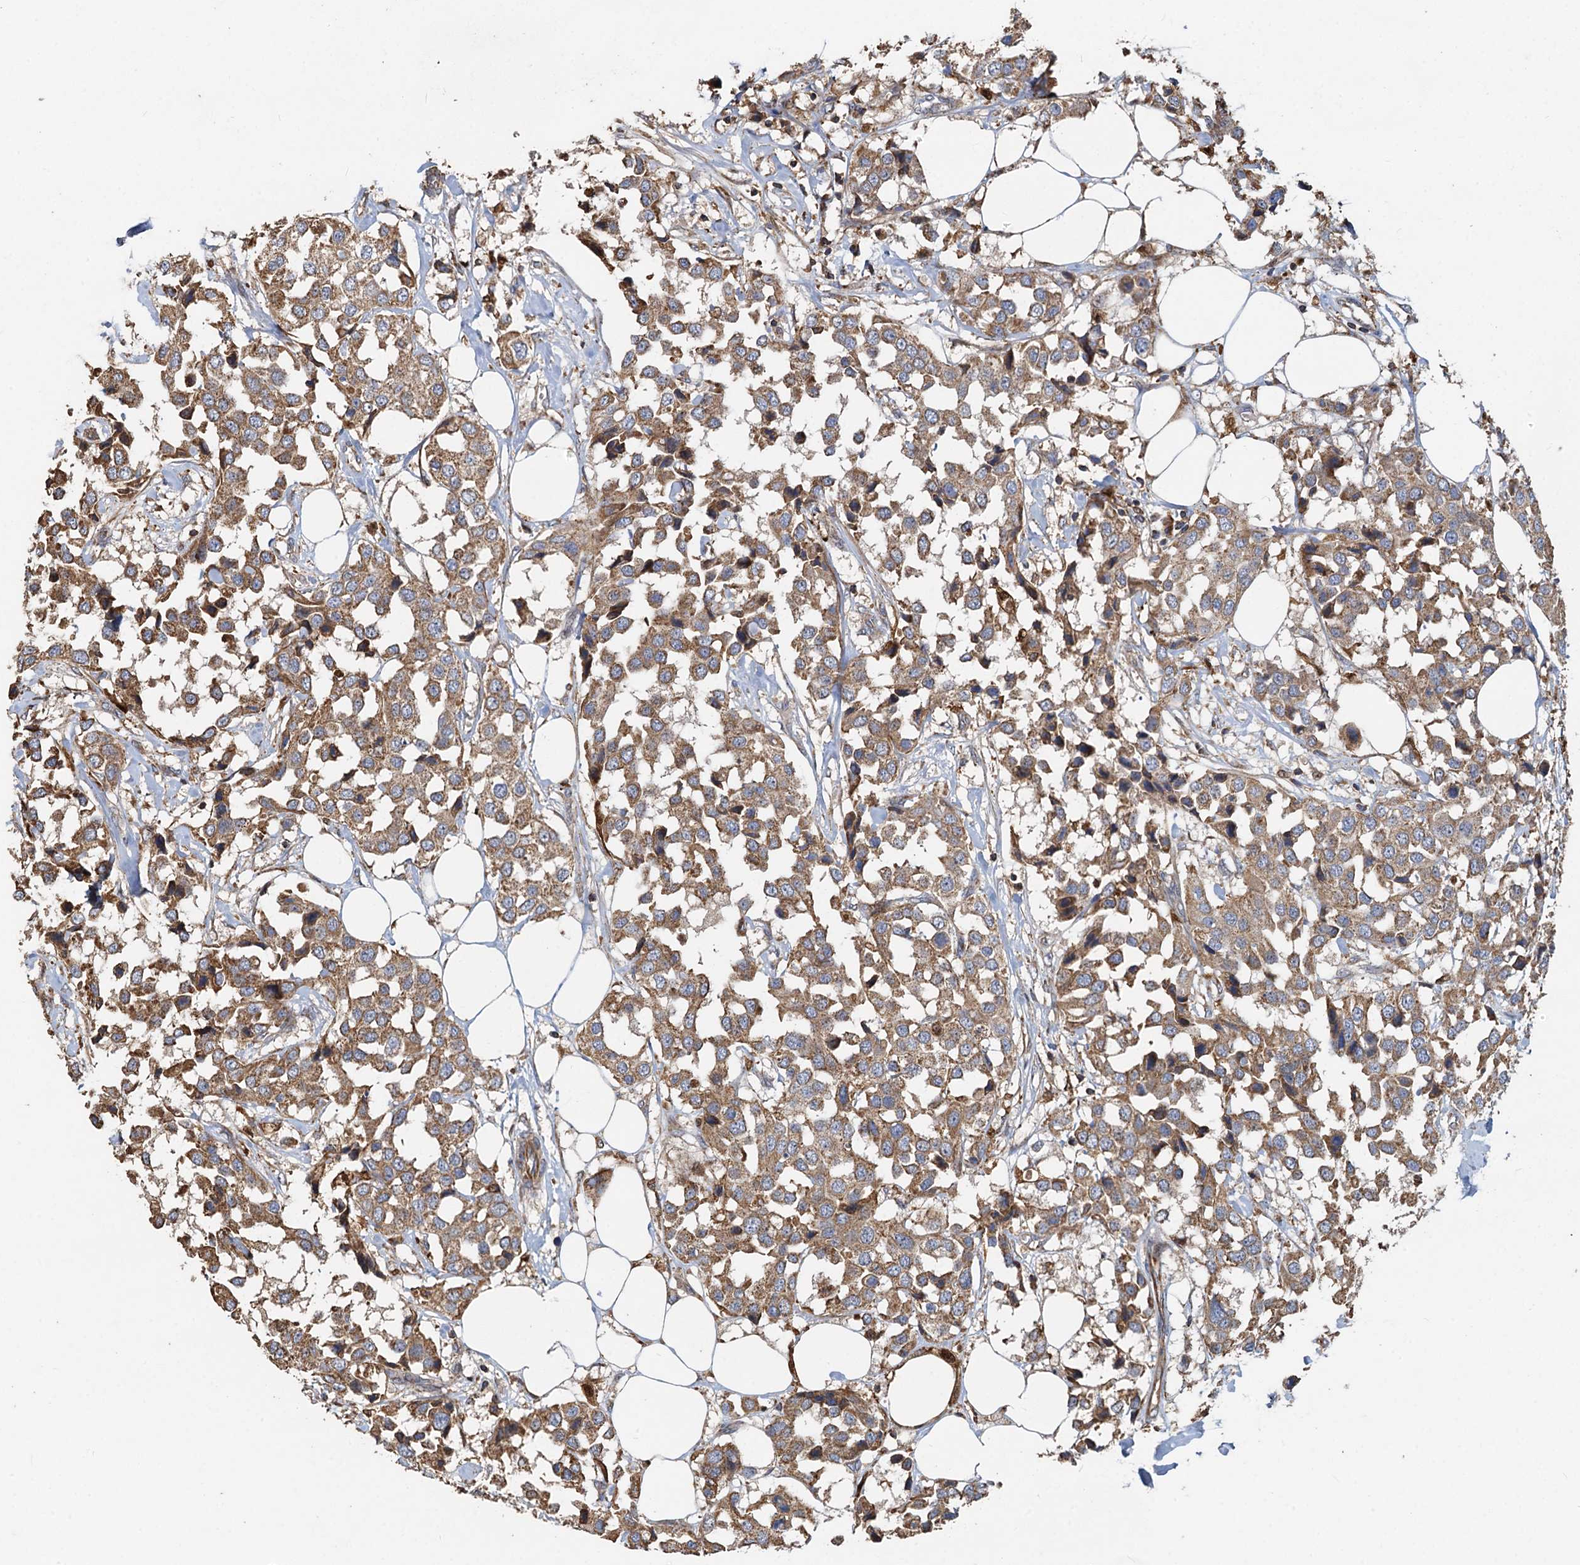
{"staining": {"intensity": "moderate", "quantity": ">75%", "location": "cytoplasmic/membranous"}, "tissue": "breast cancer", "cell_type": "Tumor cells", "image_type": "cancer", "snomed": [{"axis": "morphology", "description": "Duct carcinoma"}, {"axis": "topography", "description": "Breast"}], "caption": "This photomicrograph shows IHC staining of human breast intraductal carcinoma, with medium moderate cytoplasmic/membranous expression in about >75% of tumor cells.", "gene": "SDS", "patient": {"sex": "female", "age": 80}}